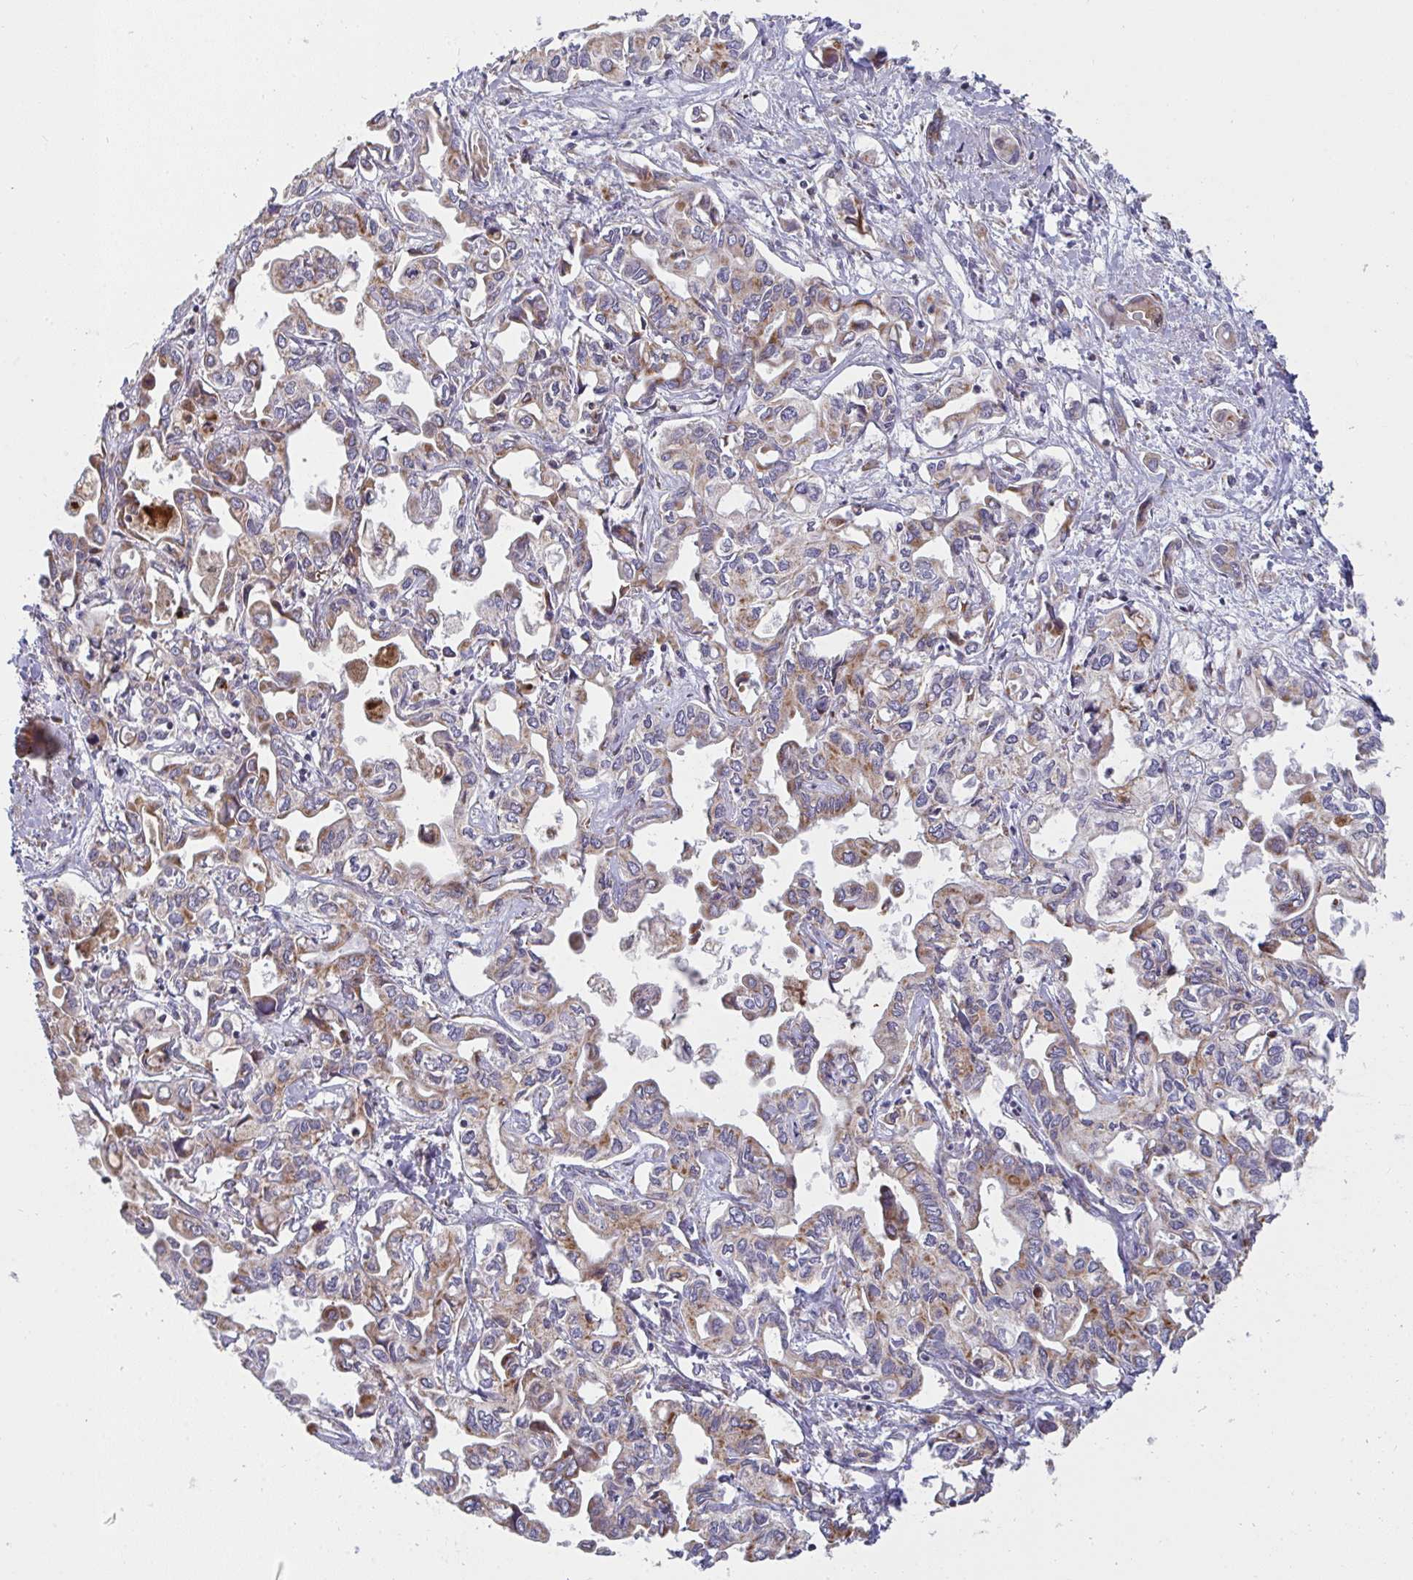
{"staining": {"intensity": "weak", "quantity": "25%-75%", "location": "cytoplasmic/membranous"}, "tissue": "liver cancer", "cell_type": "Tumor cells", "image_type": "cancer", "snomed": [{"axis": "morphology", "description": "Cholangiocarcinoma"}, {"axis": "topography", "description": "Liver"}], "caption": "IHC (DAB (3,3'-diaminobenzidine)) staining of human liver cancer (cholangiocarcinoma) reveals weak cytoplasmic/membranous protein expression in approximately 25%-75% of tumor cells.", "gene": "FAHD1", "patient": {"sex": "female", "age": 64}}